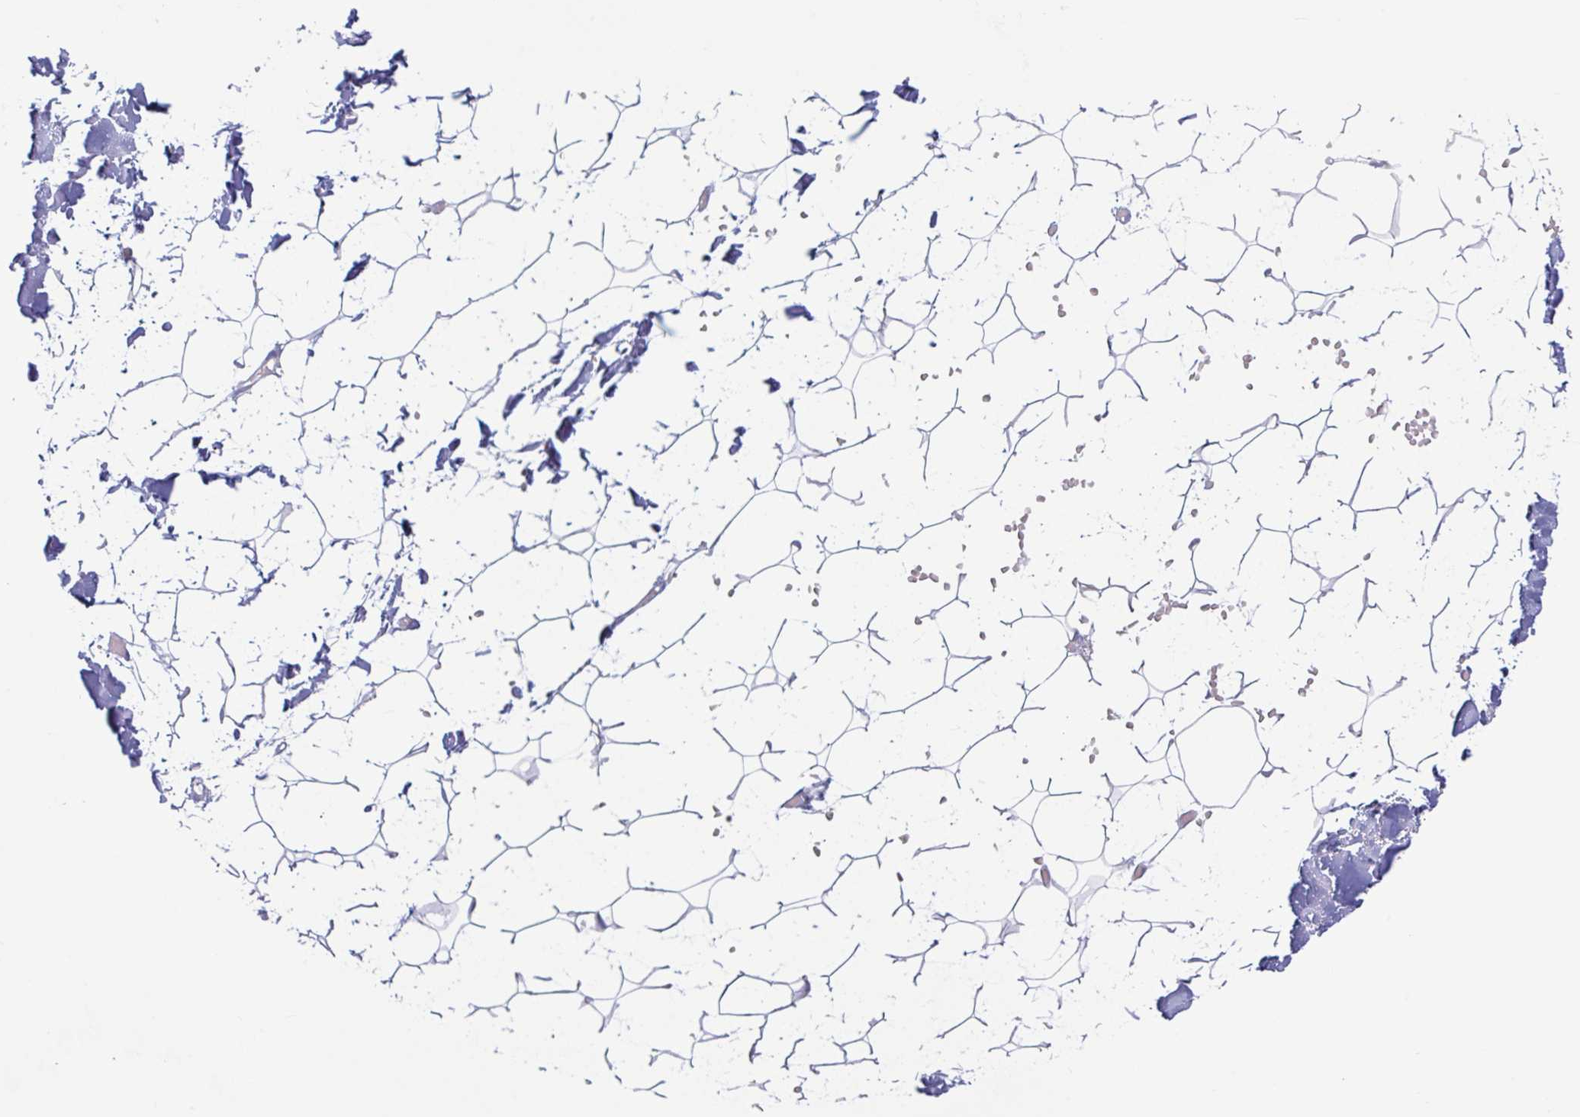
{"staining": {"intensity": "negative", "quantity": "none", "location": "none"}, "tissue": "adipose tissue", "cell_type": "Adipocytes", "image_type": "normal", "snomed": [{"axis": "morphology", "description": "Normal tissue, NOS"}, {"axis": "topography", "description": "Skin"}, {"axis": "topography", "description": "Peripheral nerve tissue"}], "caption": "An immunohistochemistry (IHC) image of benign adipose tissue is shown. There is no staining in adipocytes of adipose tissue. (DAB IHC with hematoxylin counter stain).", "gene": "RIT1", "patient": {"sex": "female", "age": 56}}